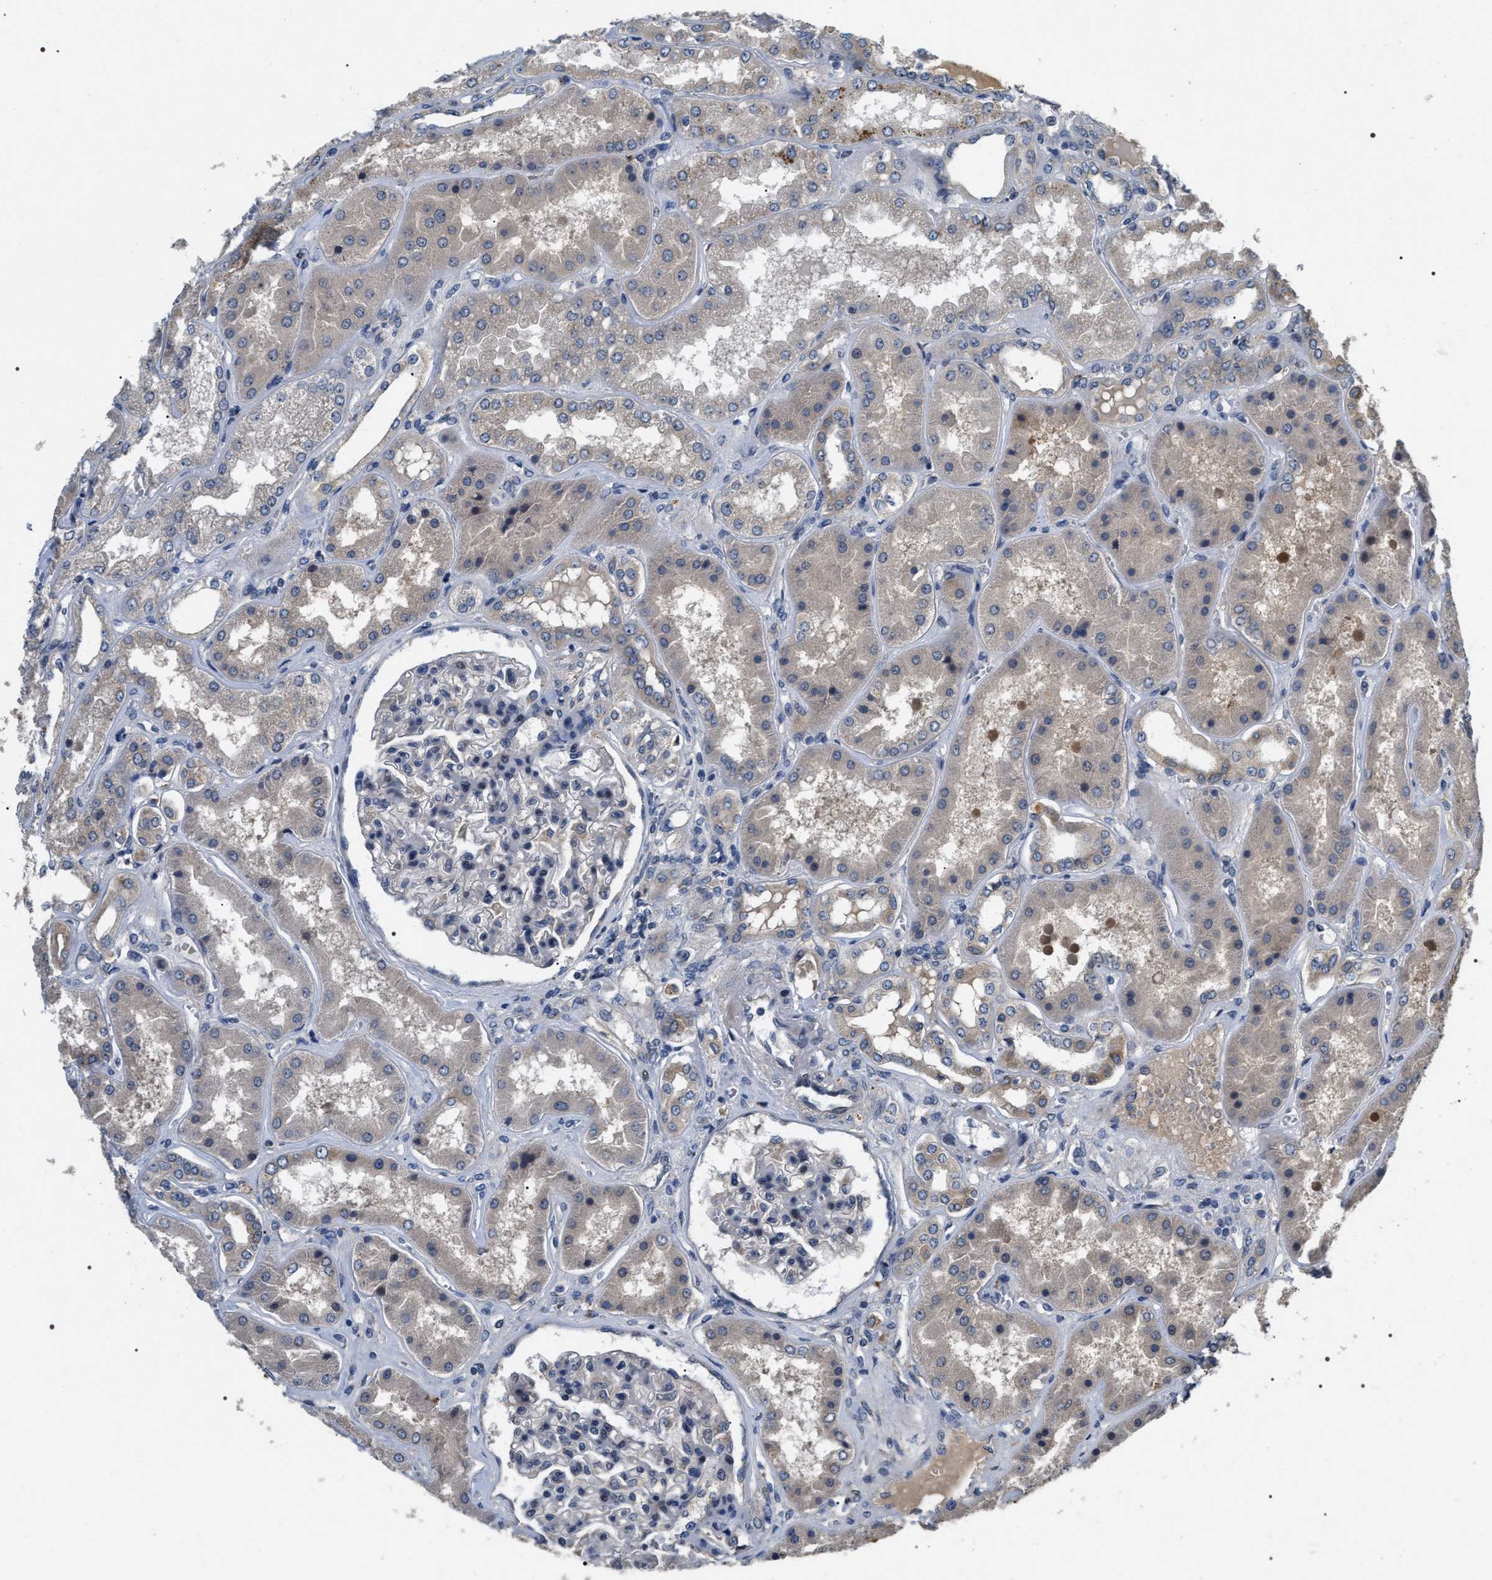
{"staining": {"intensity": "negative", "quantity": "none", "location": "none"}, "tissue": "kidney", "cell_type": "Cells in glomeruli", "image_type": "normal", "snomed": [{"axis": "morphology", "description": "Normal tissue, NOS"}, {"axis": "topography", "description": "Kidney"}], "caption": "Immunohistochemistry (IHC) photomicrograph of normal kidney: human kidney stained with DAB (3,3'-diaminobenzidine) shows no significant protein positivity in cells in glomeruli. Nuclei are stained in blue.", "gene": "IFT81", "patient": {"sex": "female", "age": 56}}